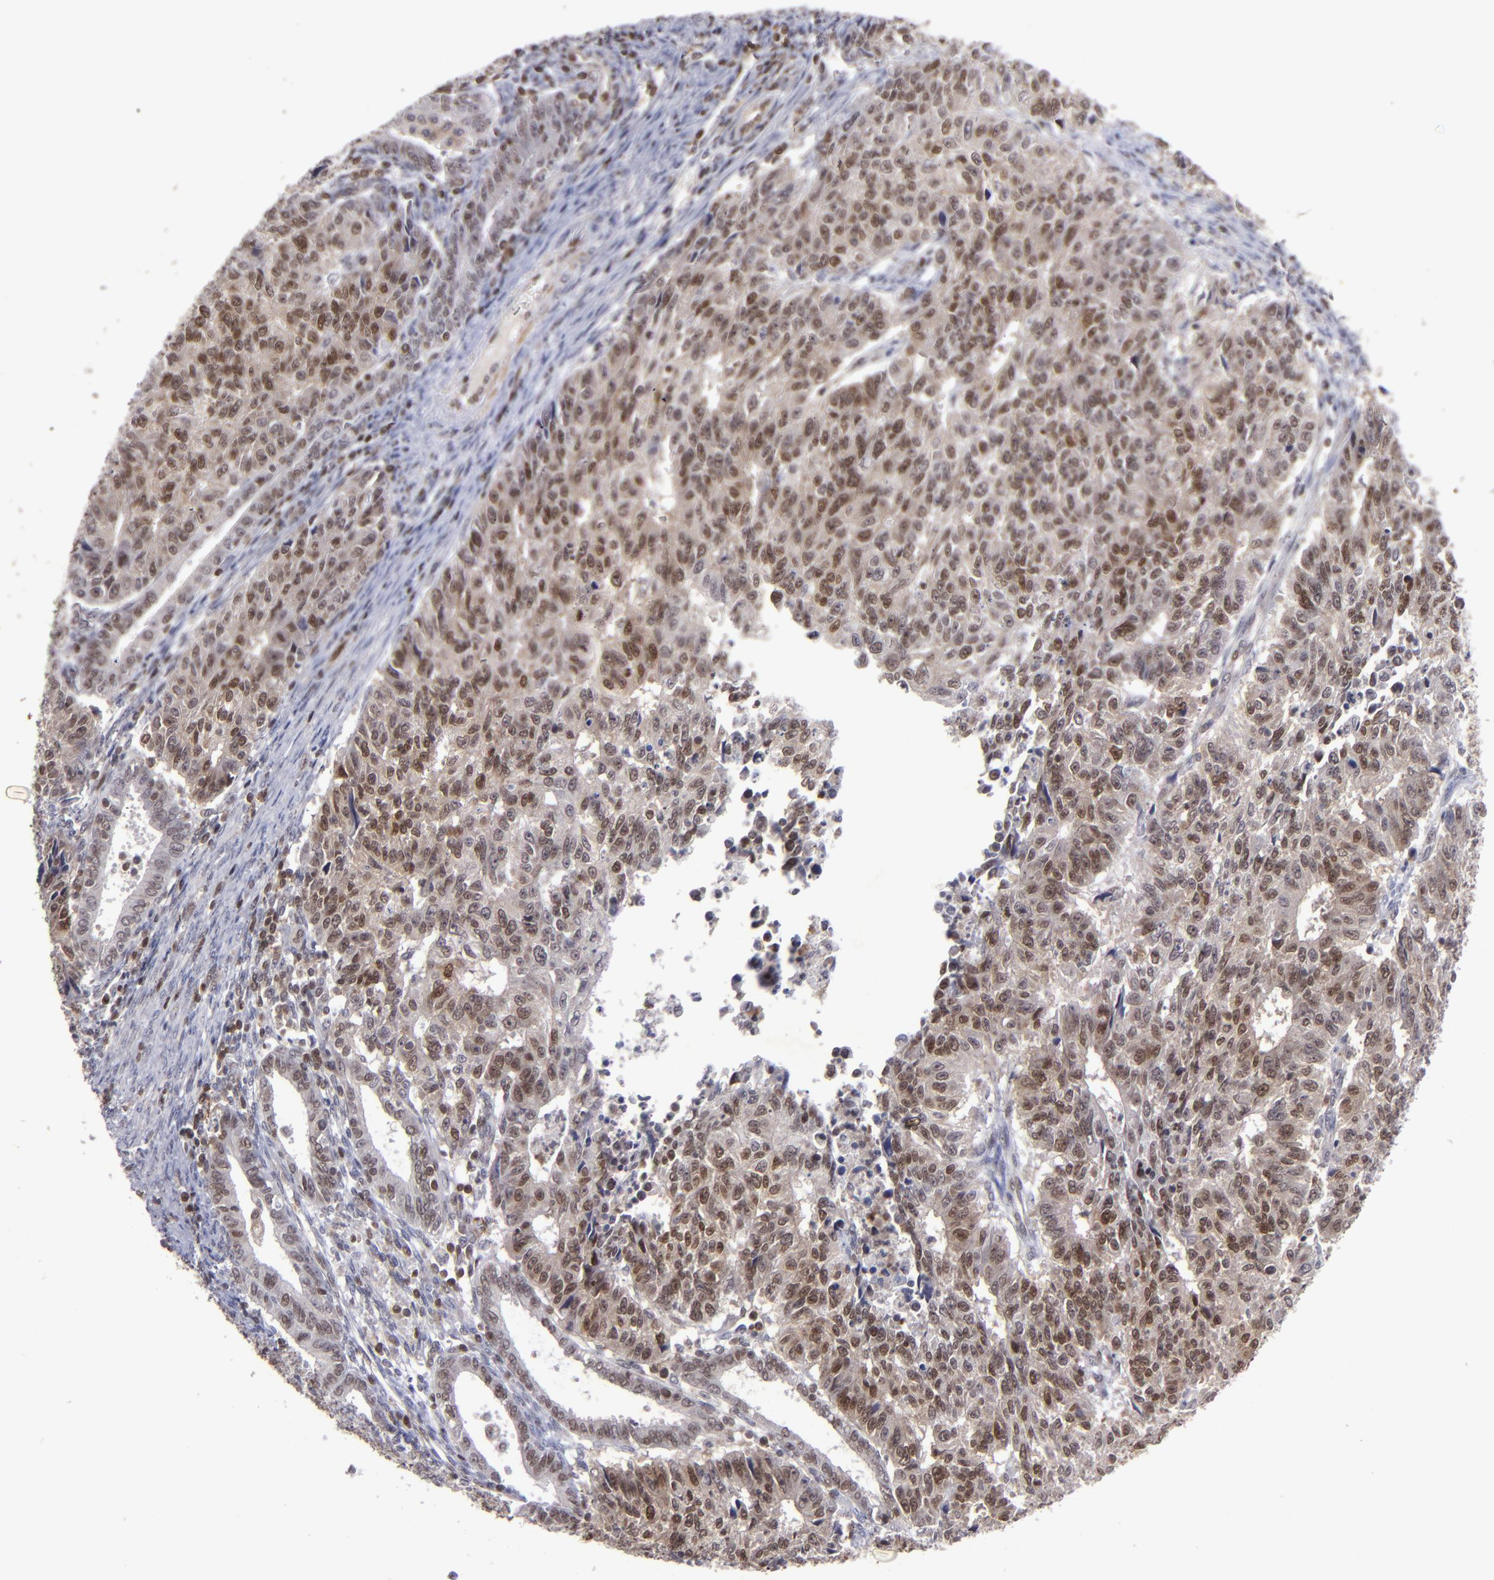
{"staining": {"intensity": "strong", "quantity": ">75%", "location": "cytoplasmic/membranous,nuclear"}, "tissue": "endometrial cancer", "cell_type": "Tumor cells", "image_type": "cancer", "snomed": [{"axis": "morphology", "description": "Adenocarcinoma, NOS"}, {"axis": "topography", "description": "Endometrium"}], "caption": "Immunohistochemistry histopathology image of neoplastic tissue: endometrial cancer (adenocarcinoma) stained using immunohistochemistry shows high levels of strong protein expression localized specifically in the cytoplasmic/membranous and nuclear of tumor cells, appearing as a cytoplasmic/membranous and nuclear brown color.", "gene": "MGMT", "patient": {"sex": "female", "age": 42}}